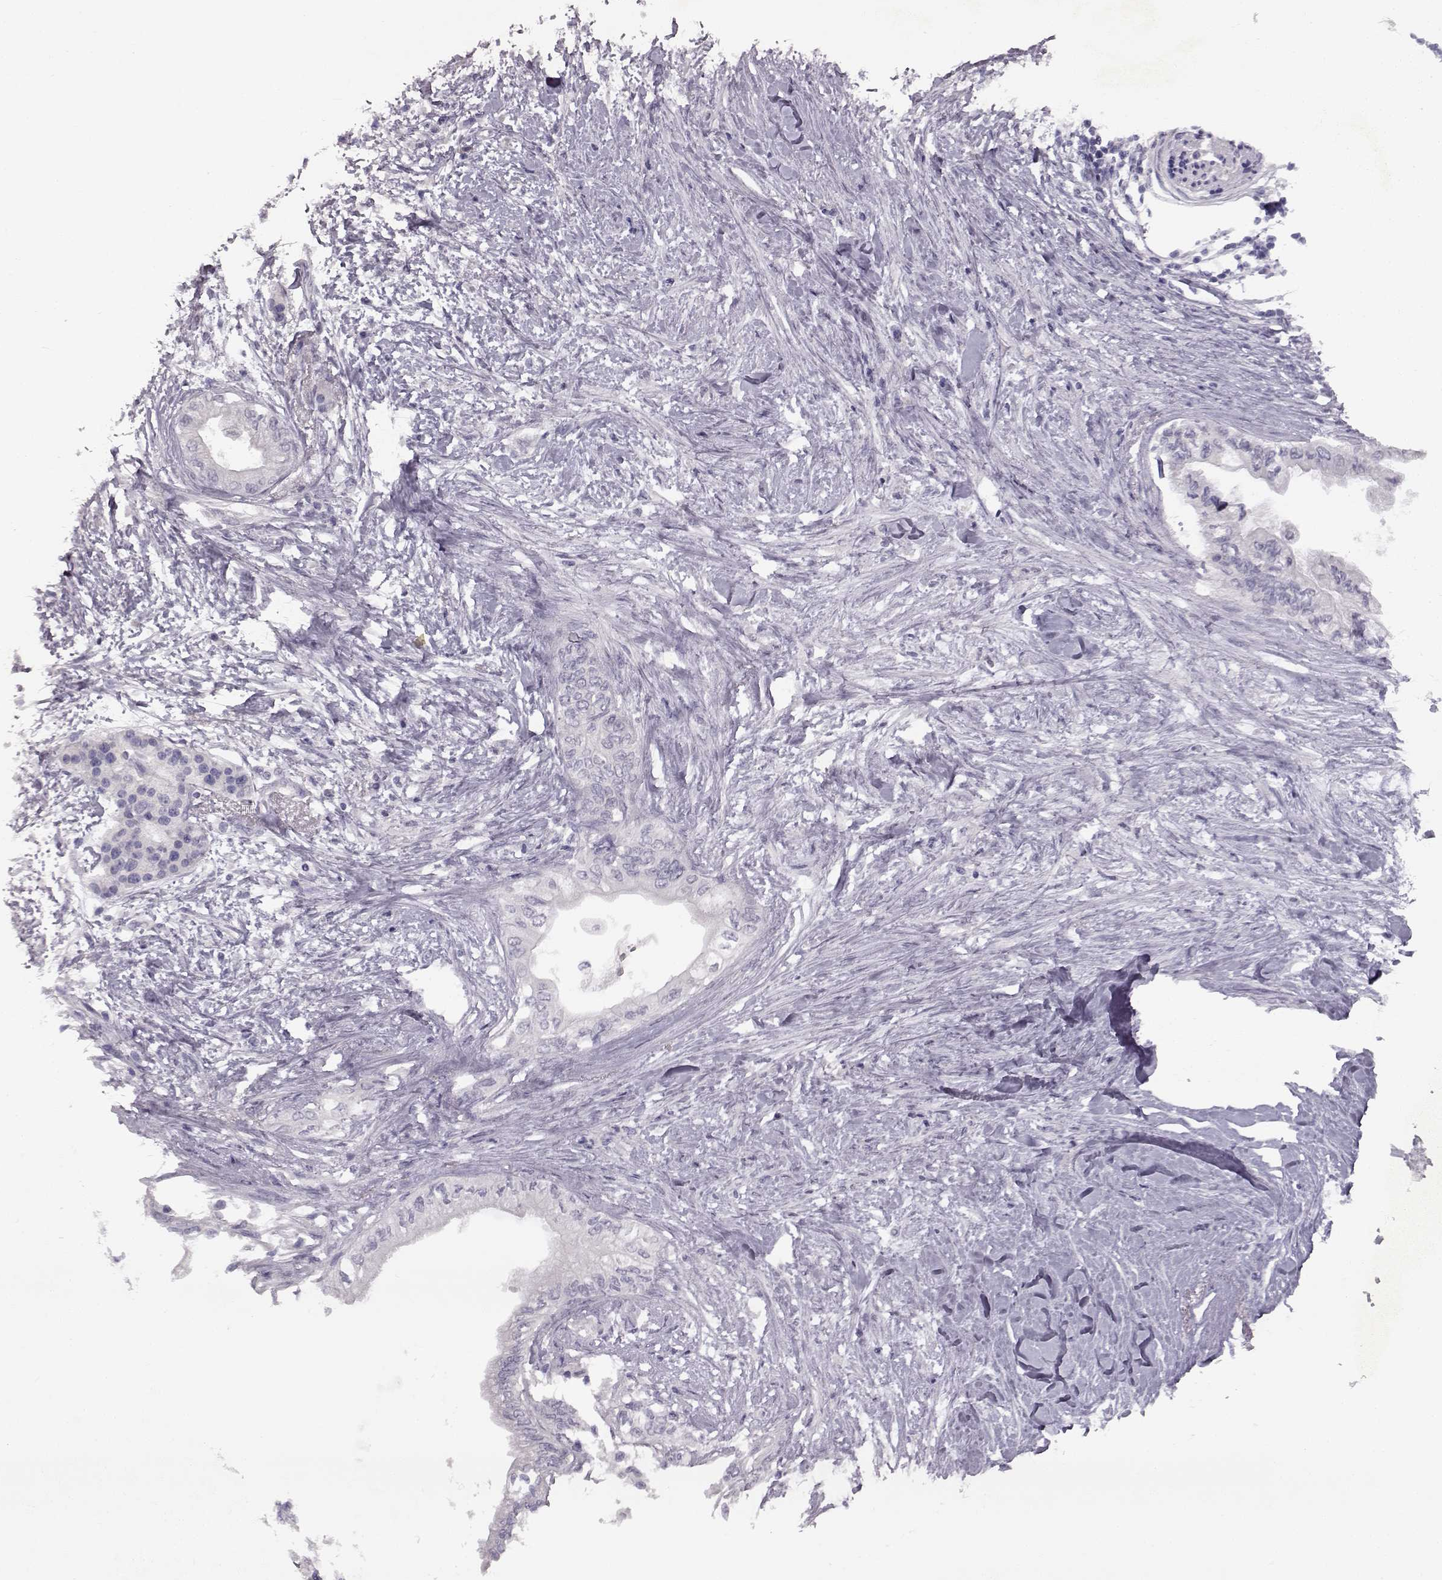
{"staining": {"intensity": "negative", "quantity": "none", "location": "none"}, "tissue": "pancreatic cancer", "cell_type": "Tumor cells", "image_type": "cancer", "snomed": [{"axis": "morphology", "description": "Normal tissue, NOS"}, {"axis": "morphology", "description": "Adenocarcinoma, NOS"}, {"axis": "topography", "description": "Pancreas"}, {"axis": "topography", "description": "Duodenum"}], "caption": "A high-resolution image shows IHC staining of pancreatic cancer (adenocarcinoma), which exhibits no significant positivity in tumor cells. (DAB IHC with hematoxylin counter stain).", "gene": "SPAG17", "patient": {"sex": "female", "age": 60}}